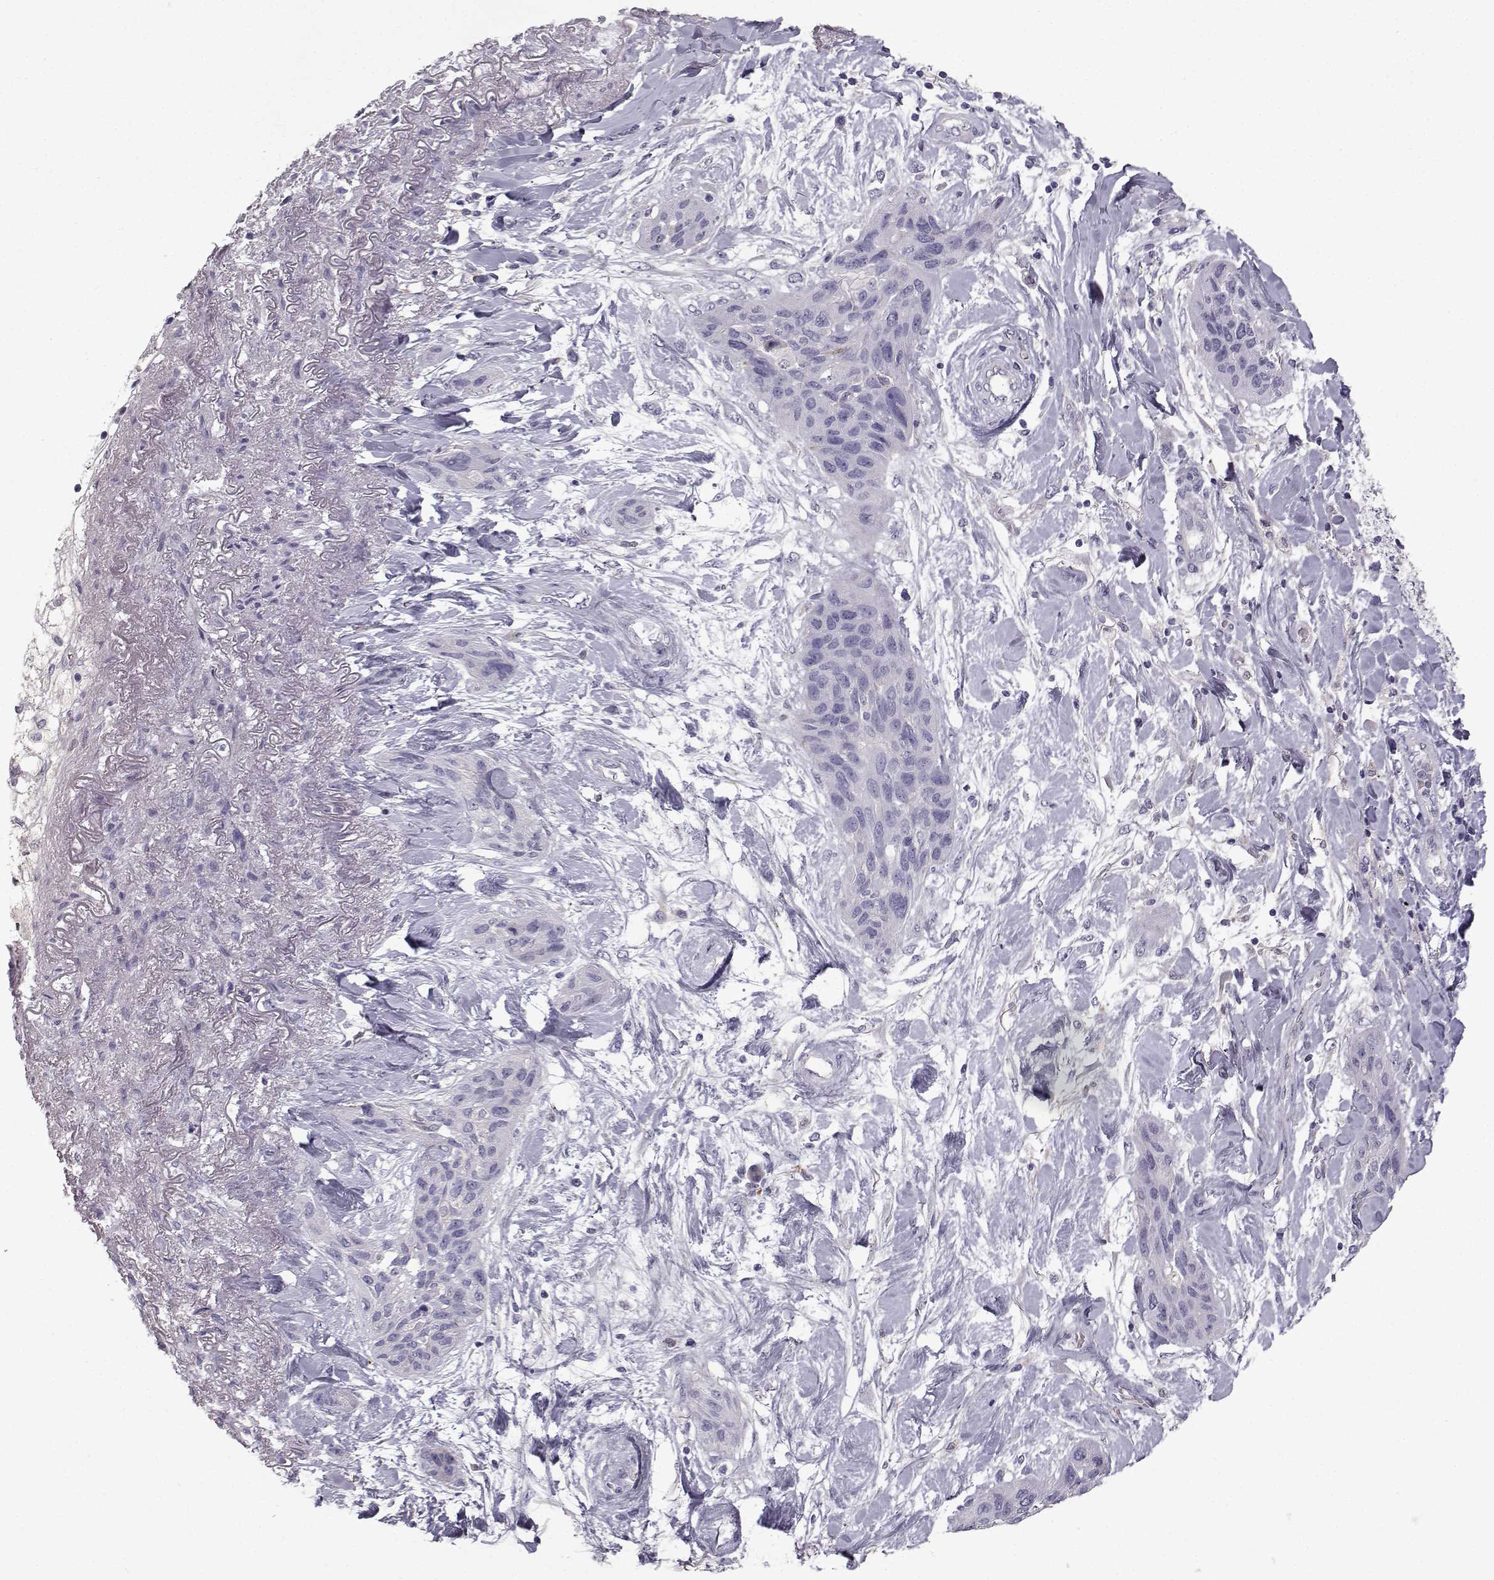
{"staining": {"intensity": "negative", "quantity": "none", "location": "none"}, "tissue": "lung cancer", "cell_type": "Tumor cells", "image_type": "cancer", "snomed": [{"axis": "morphology", "description": "Squamous cell carcinoma, NOS"}, {"axis": "topography", "description": "Lung"}], "caption": "This is an immunohistochemistry histopathology image of lung cancer (squamous cell carcinoma). There is no staining in tumor cells.", "gene": "CALCR", "patient": {"sex": "female", "age": 70}}